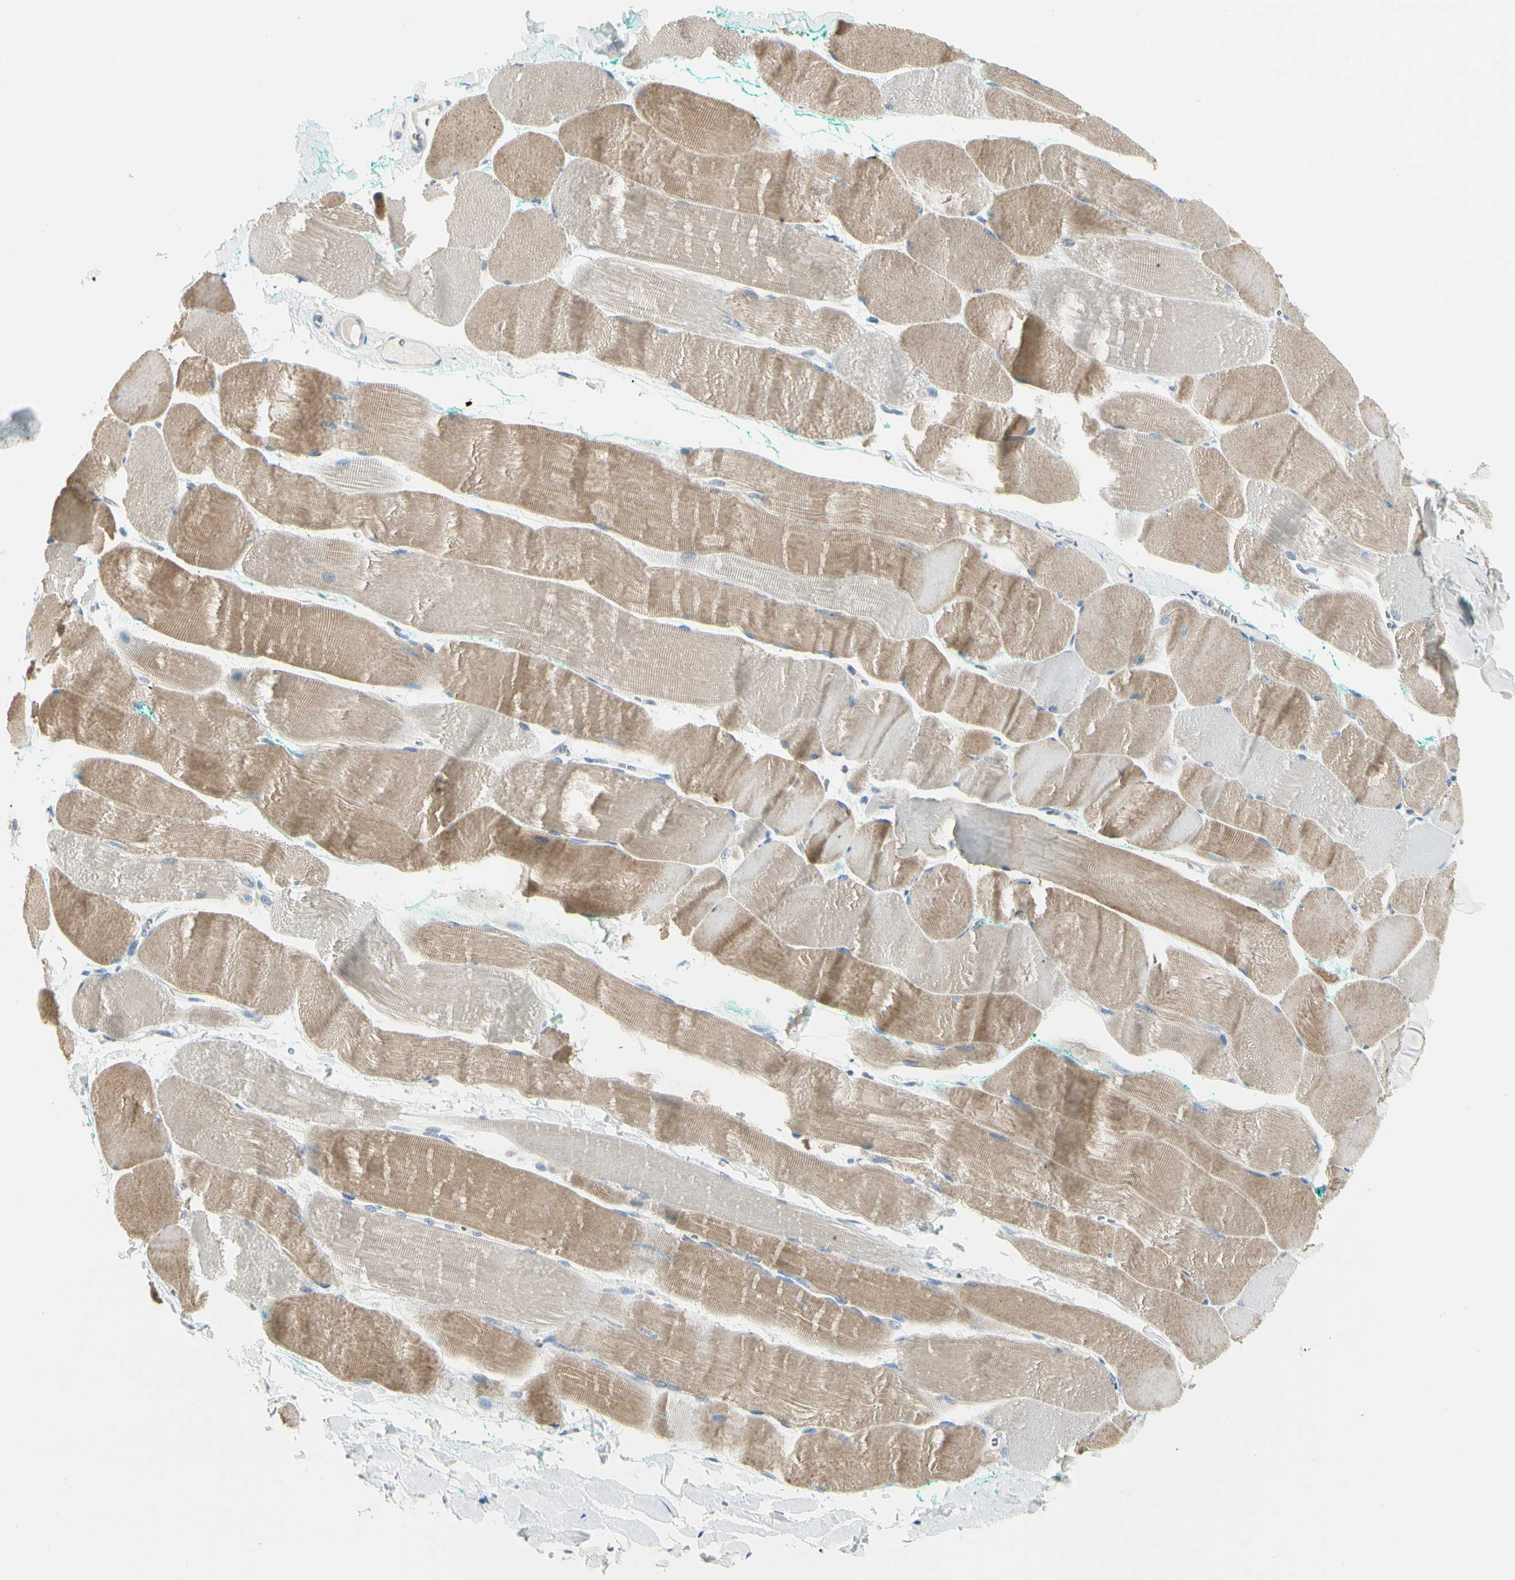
{"staining": {"intensity": "weak", "quantity": "25%-75%", "location": "cytoplasmic/membranous"}, "tissue": "skeletal muscle", "cell_type": "Myocytes", "image_type": "normal", "snomed": [{"axis": "morphology", "description": "Normal tissue, NOS"}, {"axis": "morphology", "description": "Squamous cell carcinoma, NOS"}, {"axis": "topography", "description": "Skeletal muscle"}], "caption": "Skeletal muscle stained with DAB (3,3'-diaminobenzidine) immunohistochemistry (IHC) demonstrates low levels of weak cytoplasmic/membranous positivity in approximately 25%-75% of myocytes. Using DAB (brown) and hematoxylin (blue) stains, captured at high magnification using brightfield microscopy.", "gene": "SLC6A15", "patient": {"sex": "male", "age": 51}}